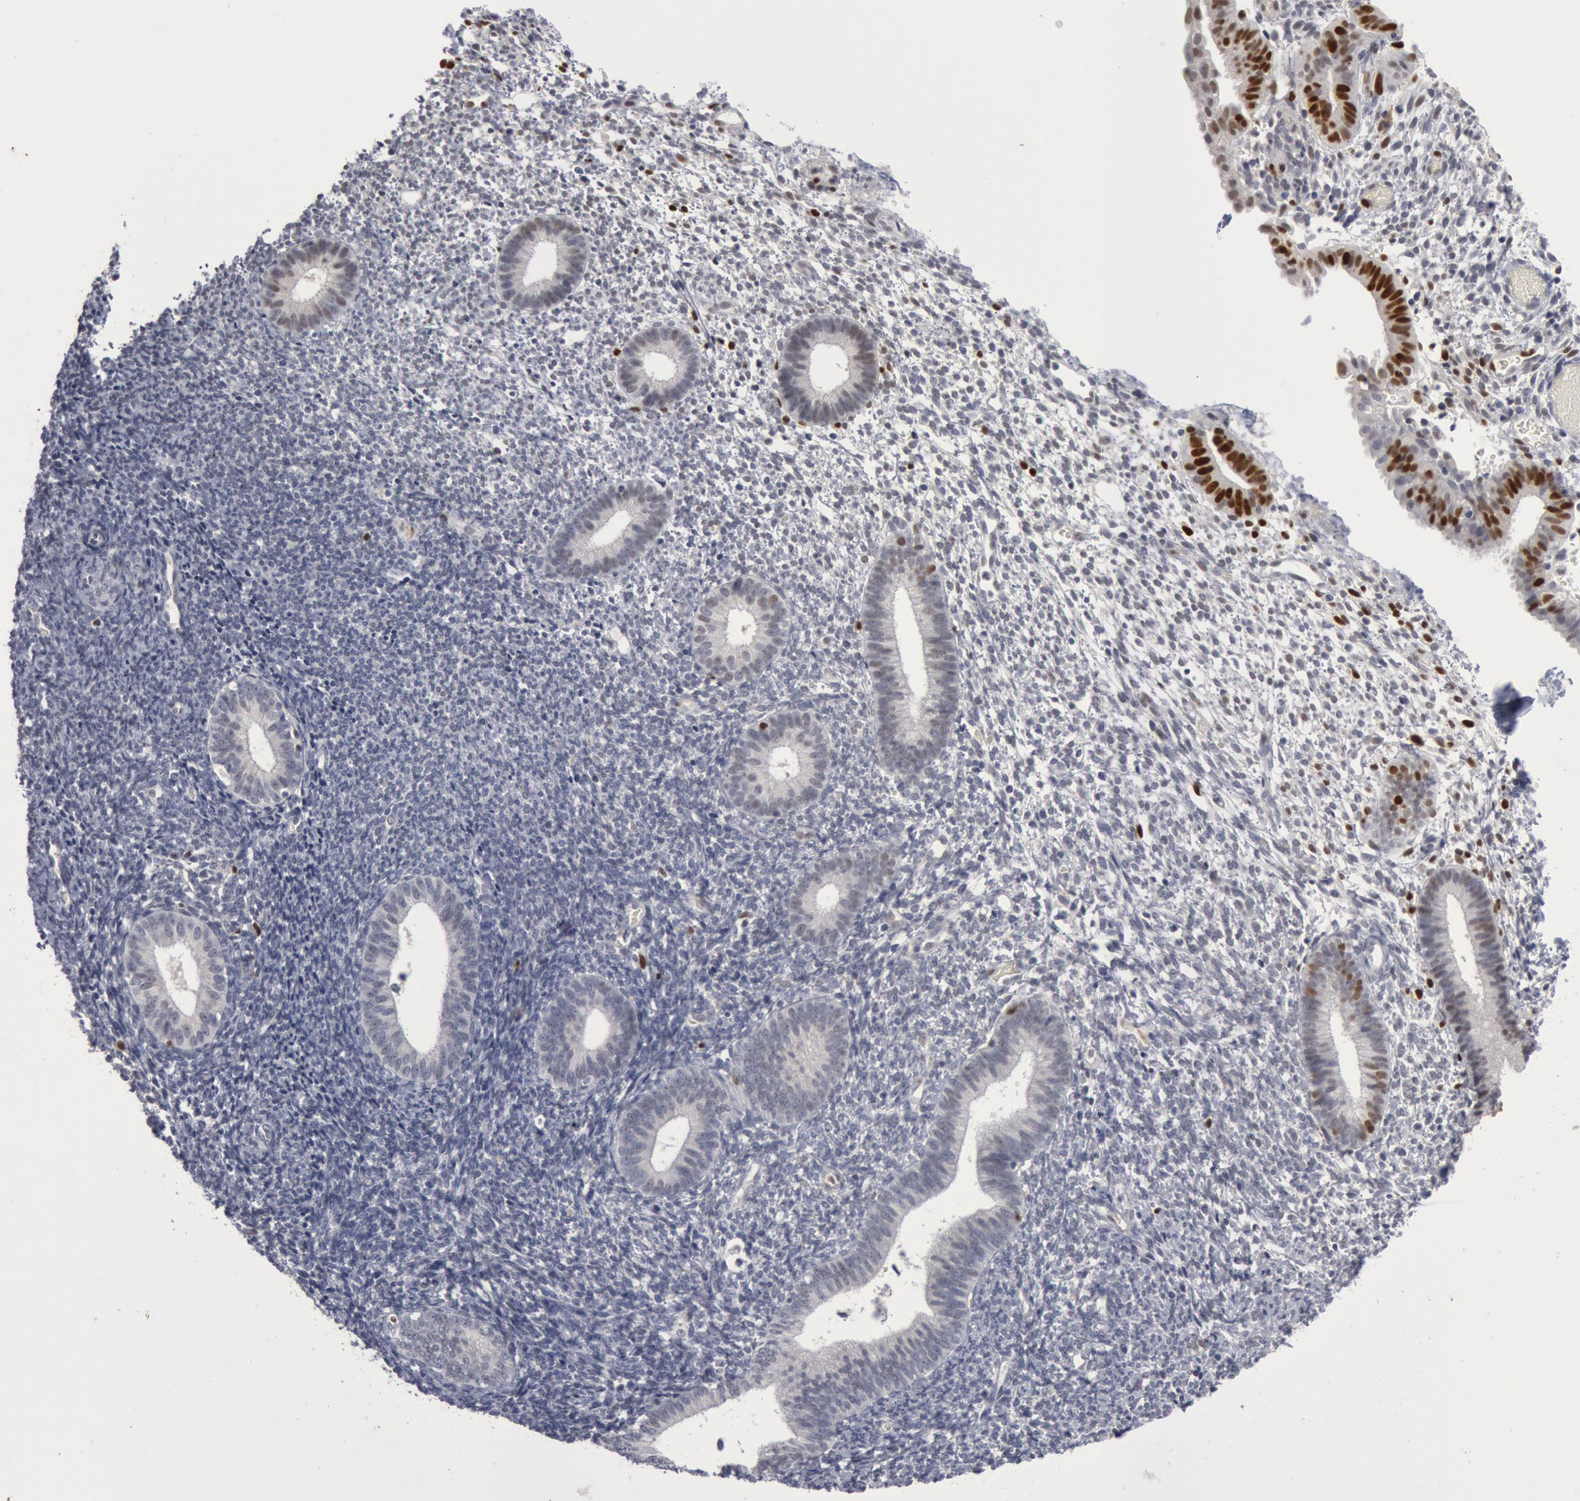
{"staining": {"intensity": "moderate", "quantity": "<25%", "location": "nuclear"}, "tissue": "endometrium", "cell_type": "Cells in endometrial stroma", "image_type": "normal", "snomed": [{"axis": "morphology", "description": "Normal tissue, NOS"}, {"axis": "topography", "description": "Smooth muscle"}, {"axis": "topography", "description": "Endometrium"}], "caption": "Immunohistochemical staining of normal human endometrium demonstrates <25% levels of moderate nuclear protein expression in about <25% of cells in endometrial stroma. The protein is shown in brown color, while the nuclei are stained blue.", "gene": "WDHD1", "patient": {"sex": "female", "age": 57}}